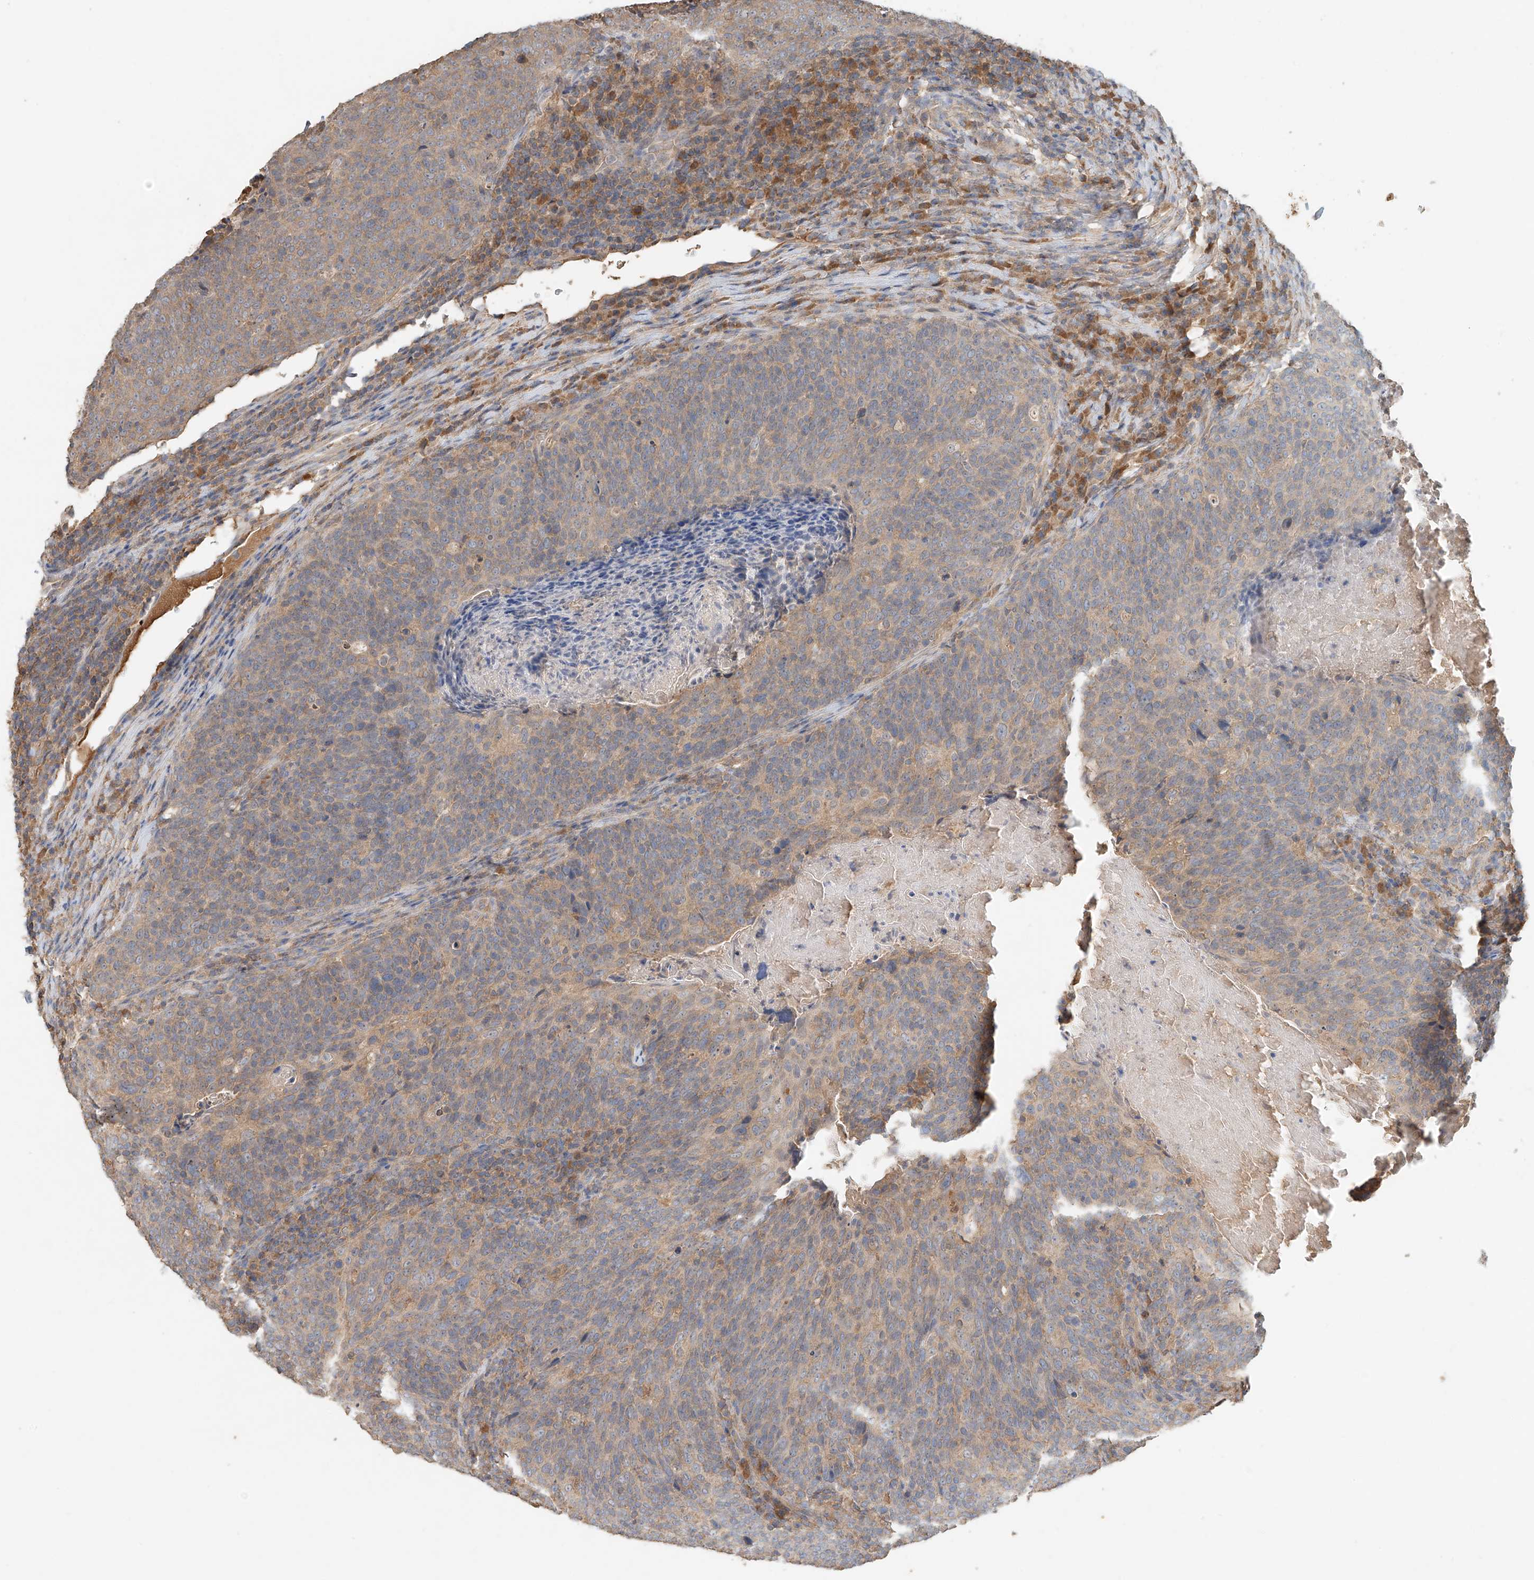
{"staining": {"intensity": "weak", "quantity": ">75%", "location": "cytoplasmic/membranous"}, "tissue": "head and neck cancer", "cell_type": "Tumor cells", "image_type": "cancer", "snomed": [{"axis": "morphology", "description": "Squamous cell carcinoma, NOS"}, {"axis": "morphology", "description": "Squamous cell carcinoma, metastatic, NOS"}, {"axis": "topography", "description": "Lymph node"}, {"axis": "topography", "description": "Head-Neck"}], "caption": "Head and neck metastatic squamous cell carcinoma tissue reveals weak cytoplasmic/membranous positivity in about >75% of tumor cells (DAB IHC, brown staining for protein, blue staining for nuclei).", "gene": "GNB1L", "patient": {"sex": "male", "age": 62}}